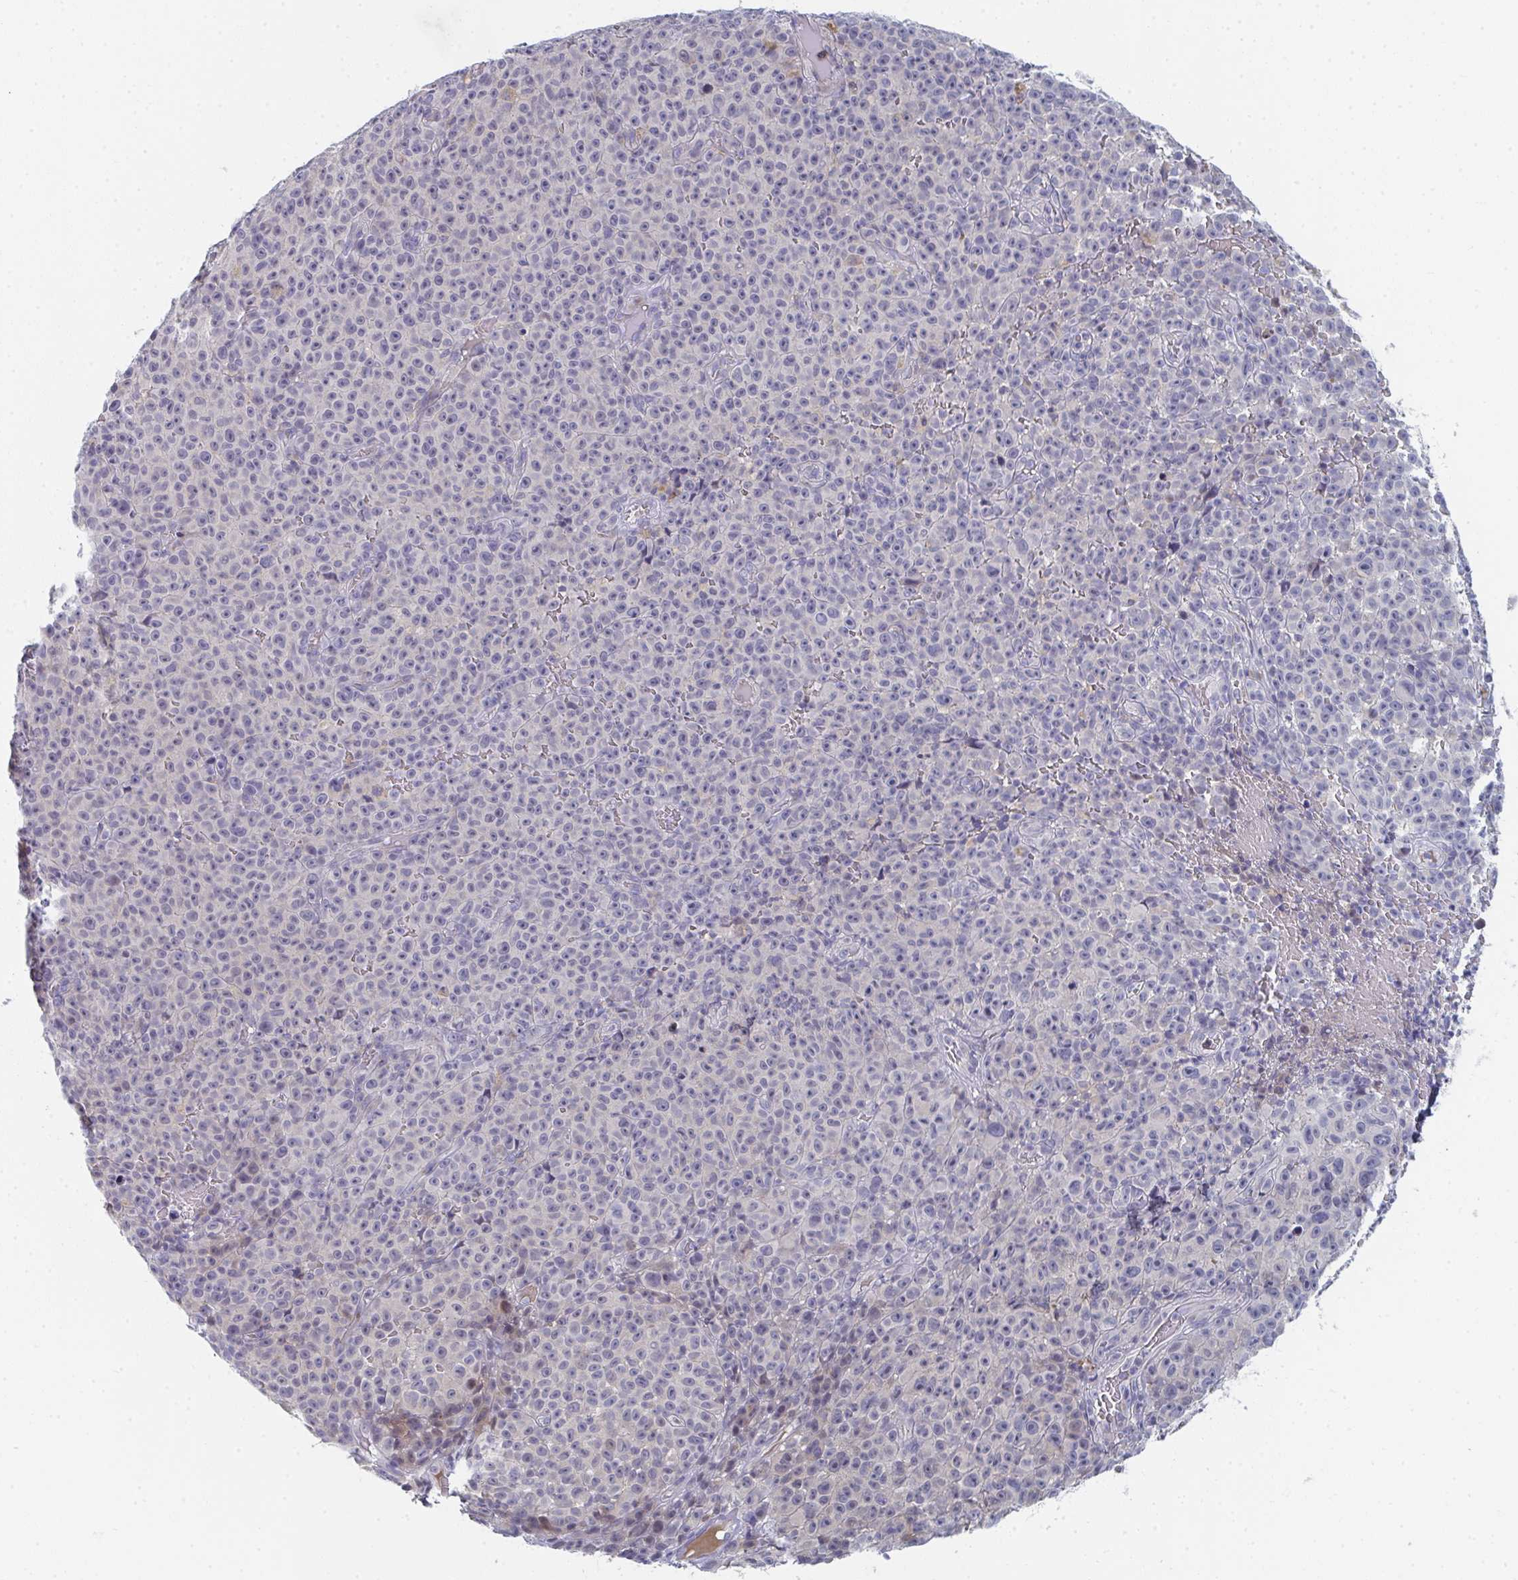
{"staining": {"intensity": "negative", "quantity": "none", "location": "none"}, "tissue": "melanoma", "cell_type": "Tumor cells", "image_type": "cancer", "snomed": [{"axis": "morphology", "description": "Malignant melanoma, NOS"}, {"axis": "topography", "description": "Skin"}], "caption": "The histopathology image shows no significant expression in tumor cells of malignant melanoma.", "gene": "PSMG1", "patient": {"sex": "female", "age": 82}}